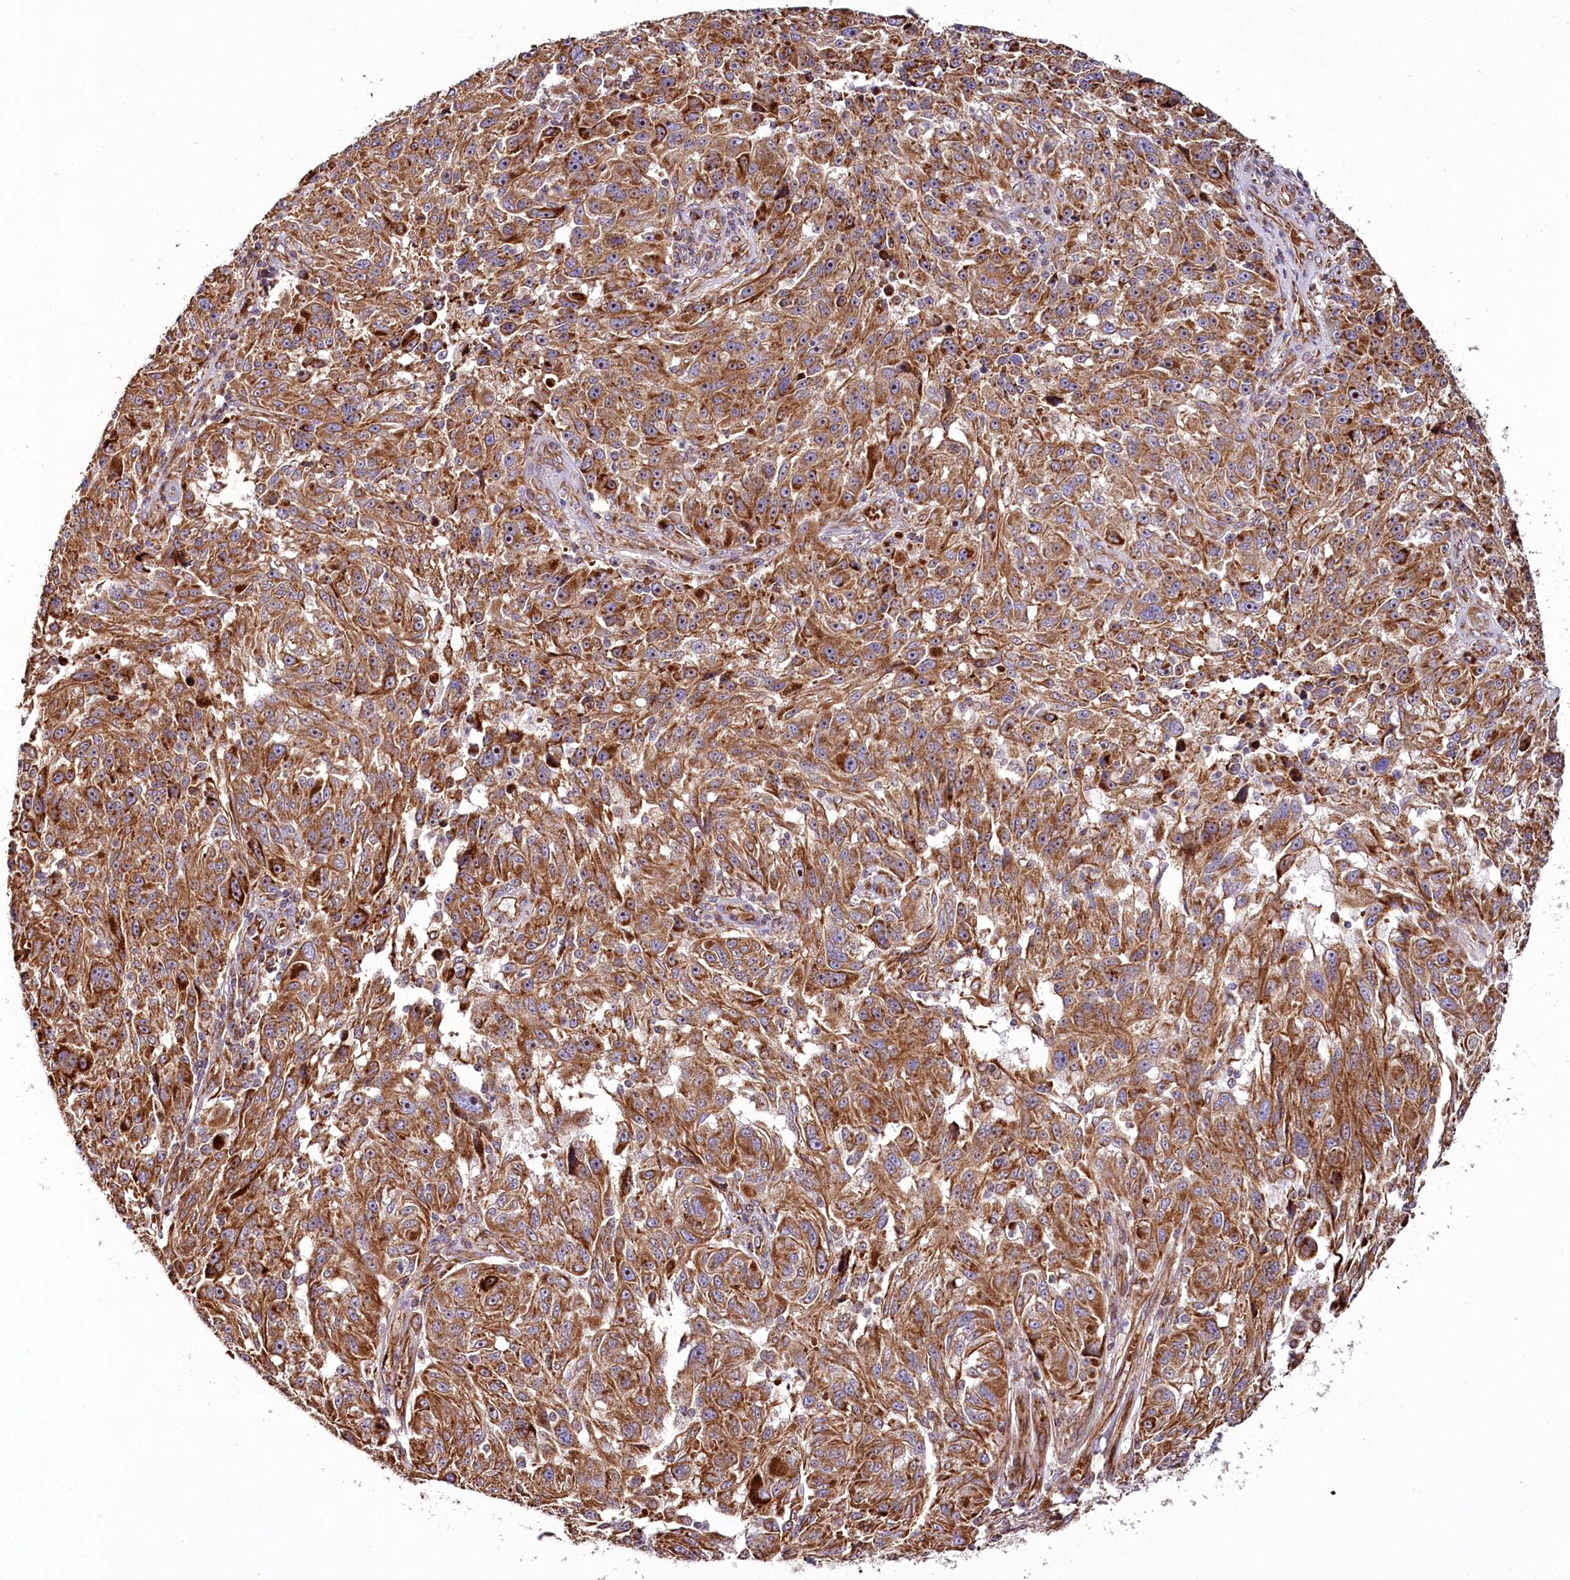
{"staining": {"intensity": "strong", "quantity": ">75%", "location": "cytoplasmic/membranous"}, "tissue": "melanoma", "cell_type": "Tumor cells", "image_type": "cancer", "snomed": [{"axis": "morphology", "description": "Malignant melanoma, NOS"}, {"axis": "topography", "description": "Skin"}], "caption": "A high amount of strong cytoplasmic/membranous staining is identified in approximately >75% of tumor cells in malignant melanoma tissue. Nuclei are stained in blue.", "gene": "THUMPD3", "patient": {"sex": "male", "age": 53}}